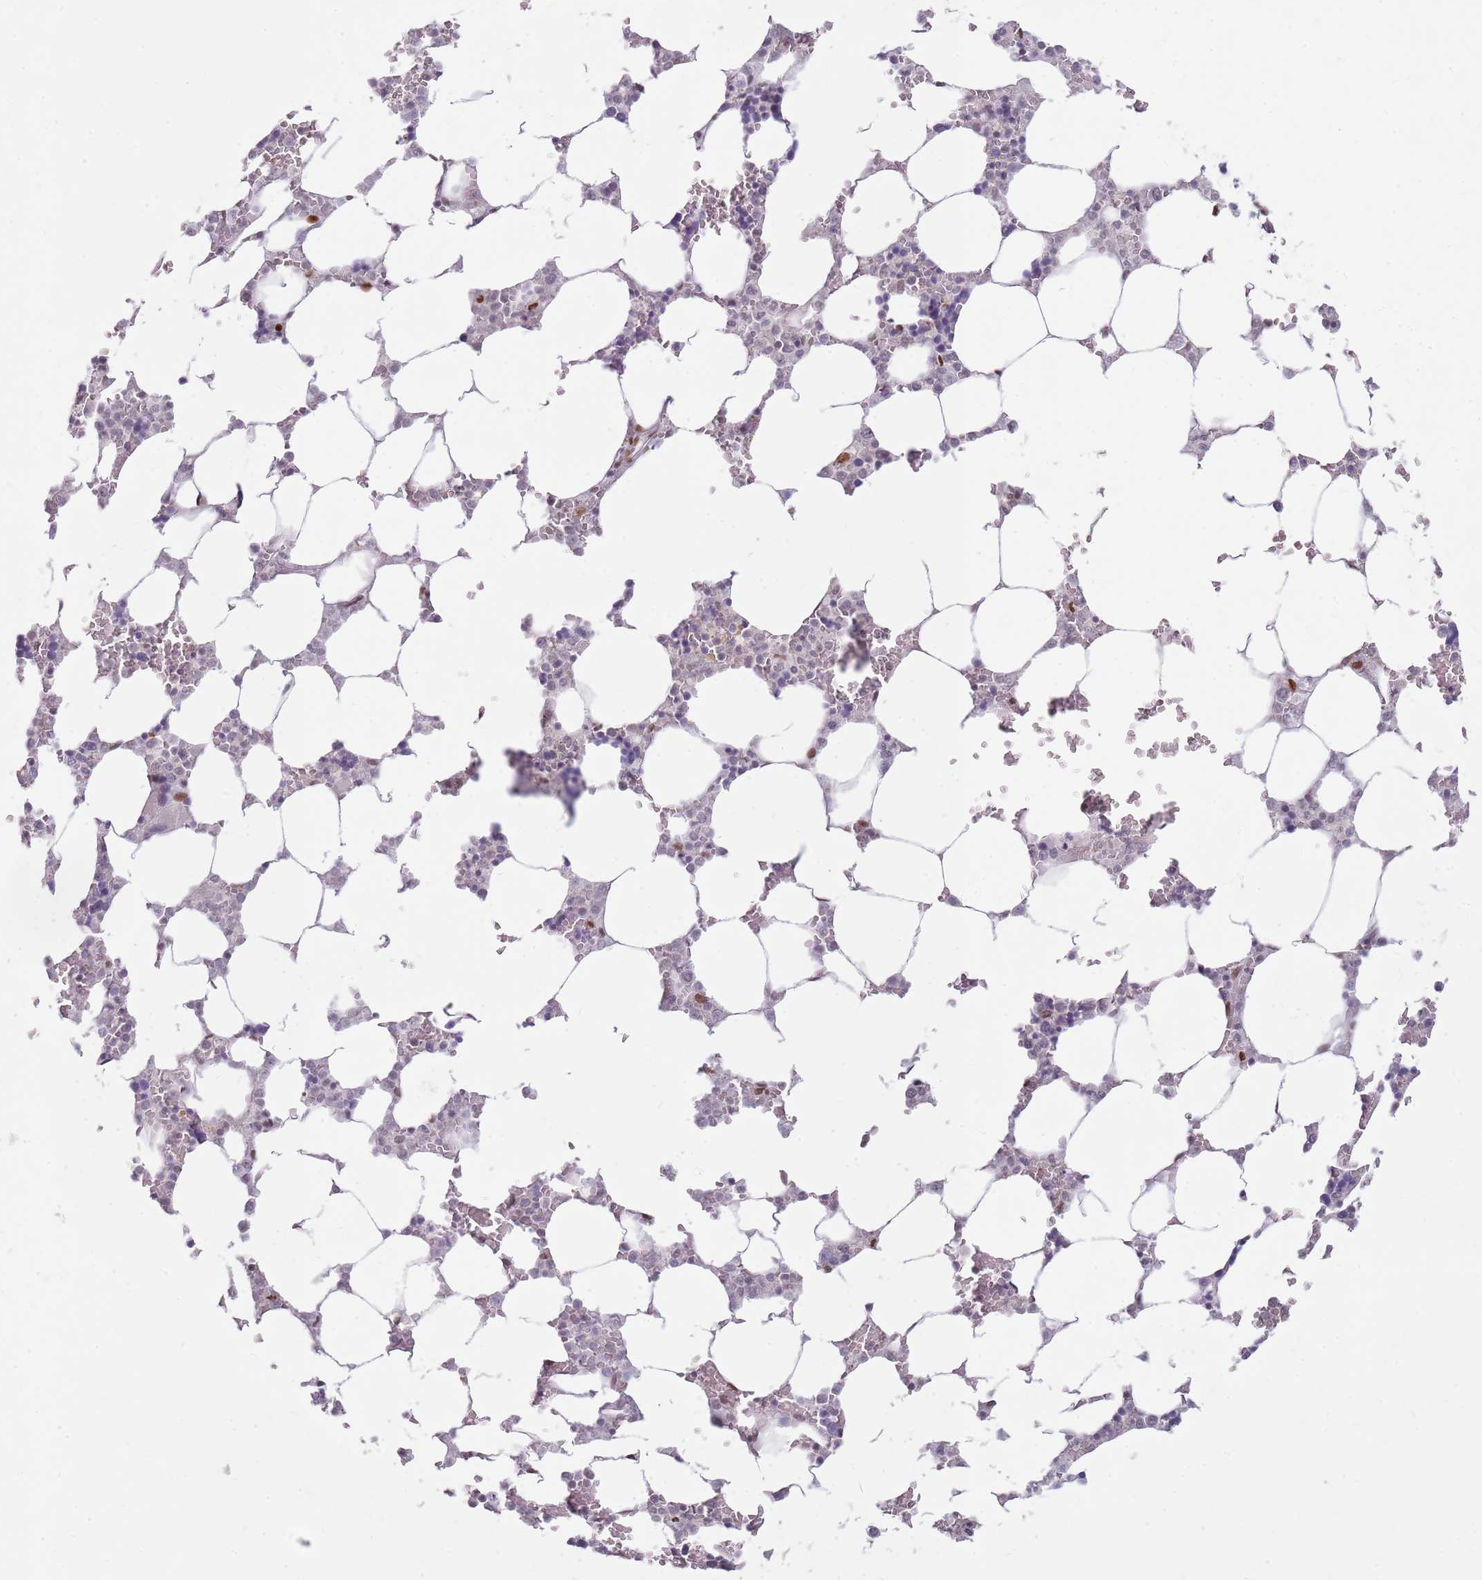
{"staining": {"intensity": "moderate", "quantity": "<25%", "location": "nuclear"}, "tissue": "bone marrow", "cell_type": "Hematopoietic cells", "image_type": "normal", "snomed": [{"axis": "morphology", "description": "Normal tissue, NOS"}, {"axis": "topography", "description": "Bone marrow"}], "caption": "Protein analysis of benign bone marrow reveals moderate nuclear expression in about <25% of hematopoietic cells. (DAB = brown stain, brightfield microscopy at high magnification).", "gene": "PHC2", "patient": {"sex": "male", "age": 64}}